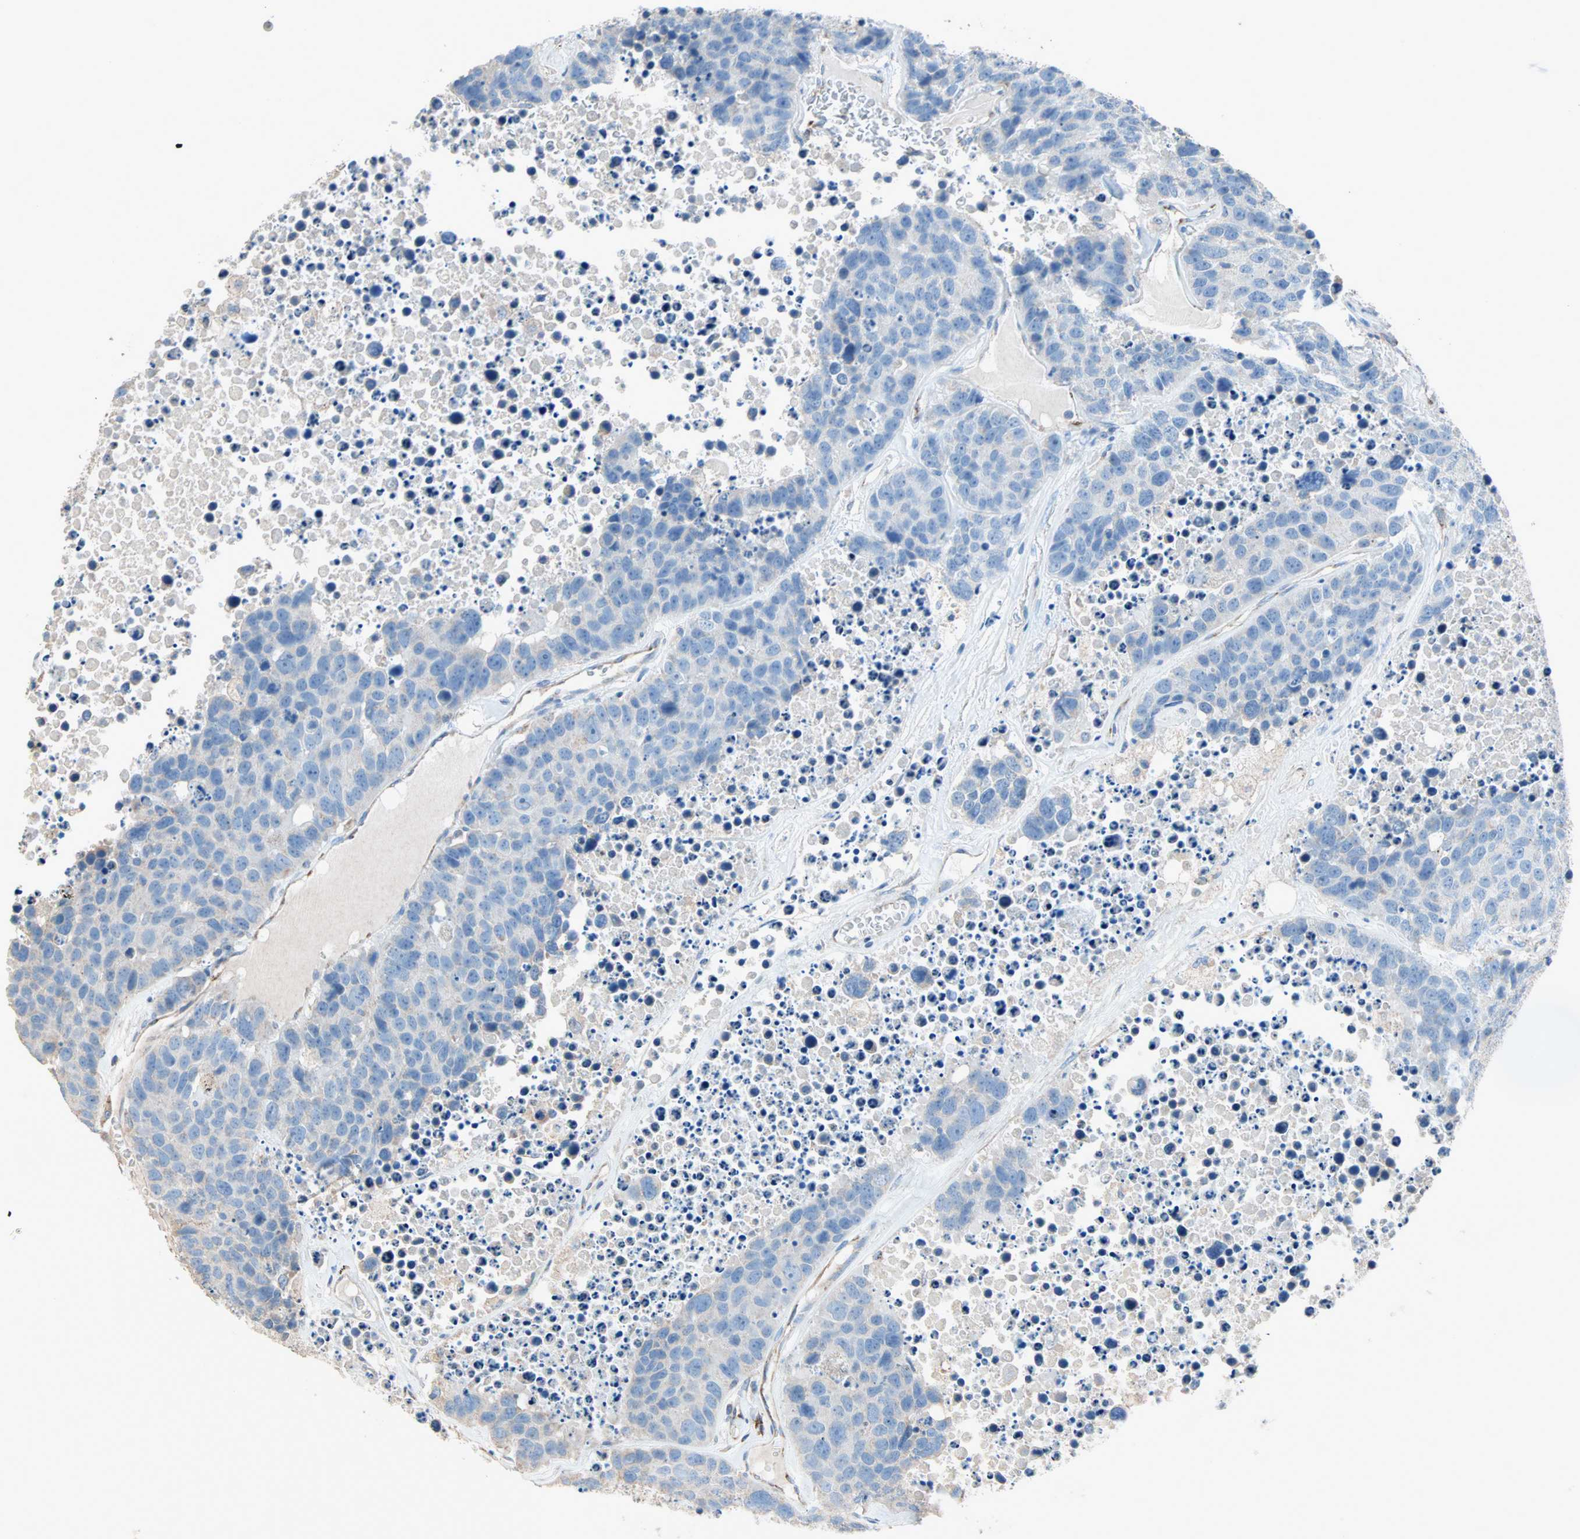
{"staining": {"intensity": "negative", "quantity": "none", "location": "none"}, "tissue": "carcinoid", "cell_type": "Tumor cells", "image_type": "cancer", "snomed": [{"axis": "morphology", "description": "Carcinoid, malignant, NOS"}, {"axis": "topography", "description": "Lung"}], "caption": "Tumor cells show no significant protein staining in malignant carcinoid. The staining was performed using DAB (3,3'-diaminobenzidine) to visualize the protein expression in brown, while the nuclei were stained in blue with hematoxylin (Magnification: 20x).", "gene": "ACVRL1", "patient": {"sex": "male", "age": 60}}